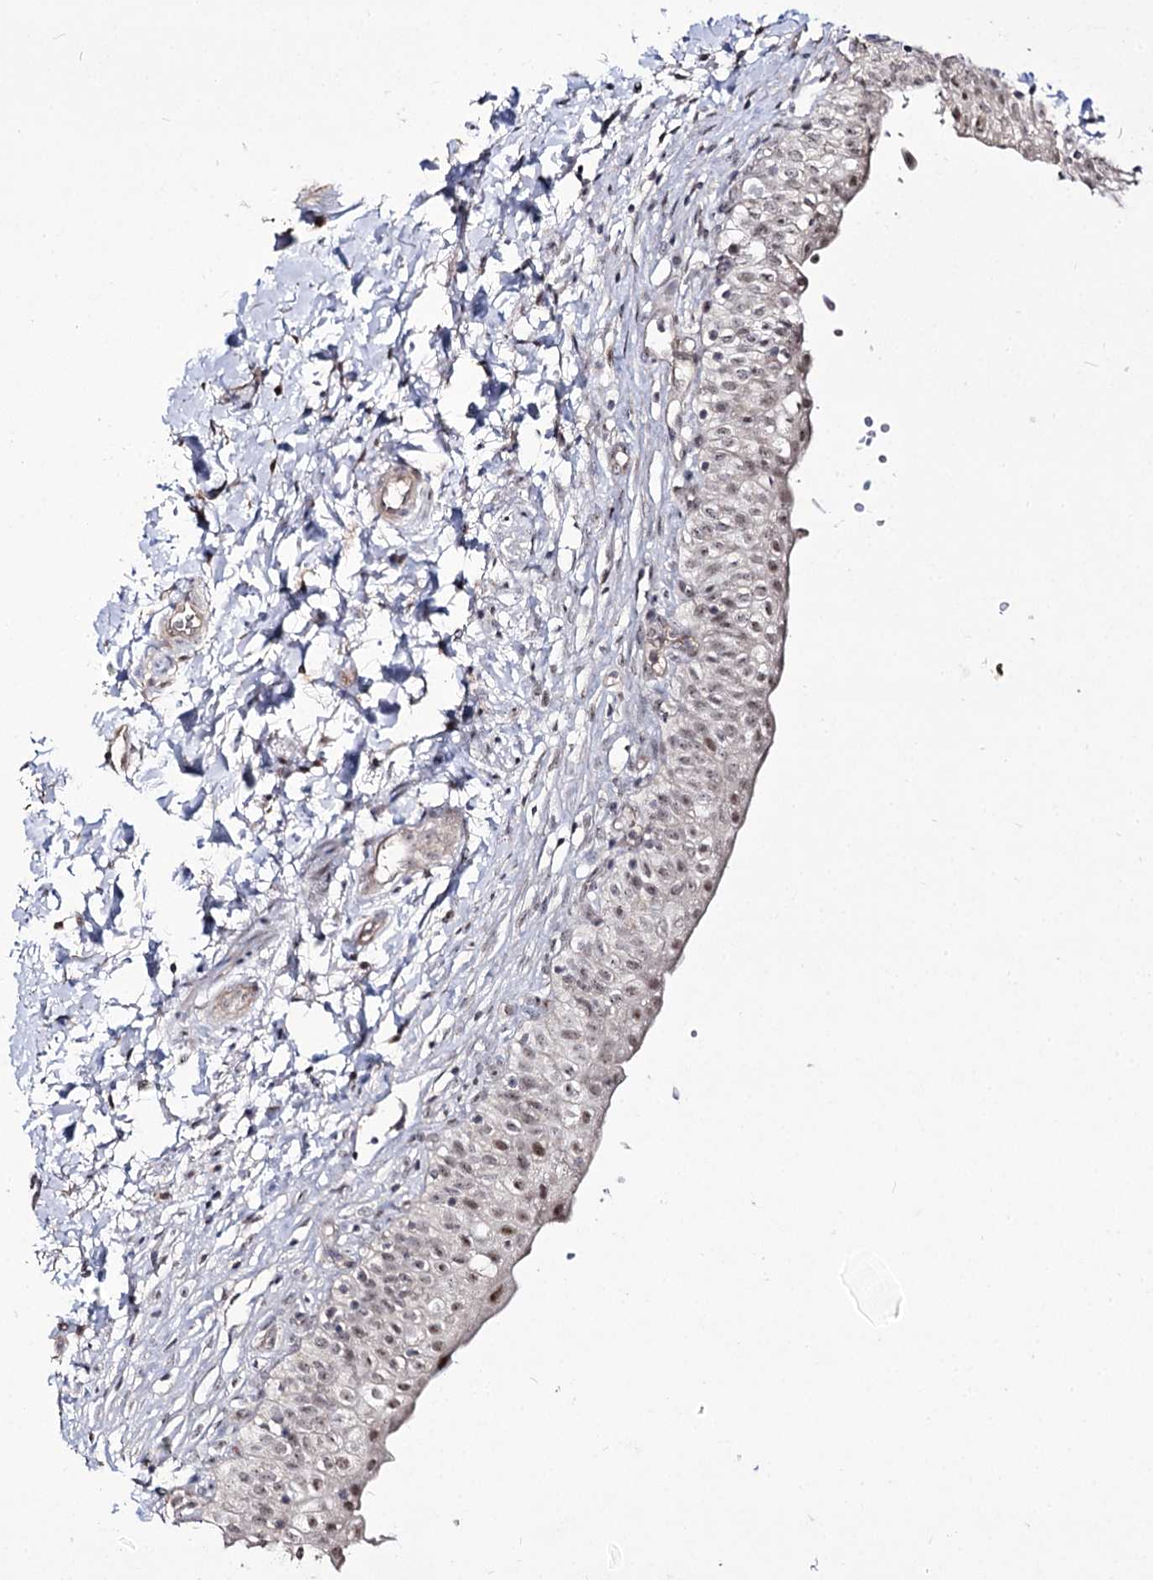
{"staining": {"intensity": "weak", "quantity": "25%-75%", "location": "nuclear"}, "tissue": "urinary bladder", "cell_type": "Urothelial cells", "image_type": "normal", "snomed": [{"axis": "morphology", "description": "Normal tissue, NOS"}, {"axis": "topography", "description": "Urinary bladder"}], "caption": "Immunohistochemistry (IHC) image of unremarkable human urinary bladder stained for a protein (brown), which demonstrates low levels of weak nuclear expression in about 25%-75% of urothelial cells.", "gene": "RRP9", "patient": {"sex": "male", "age": 55}}